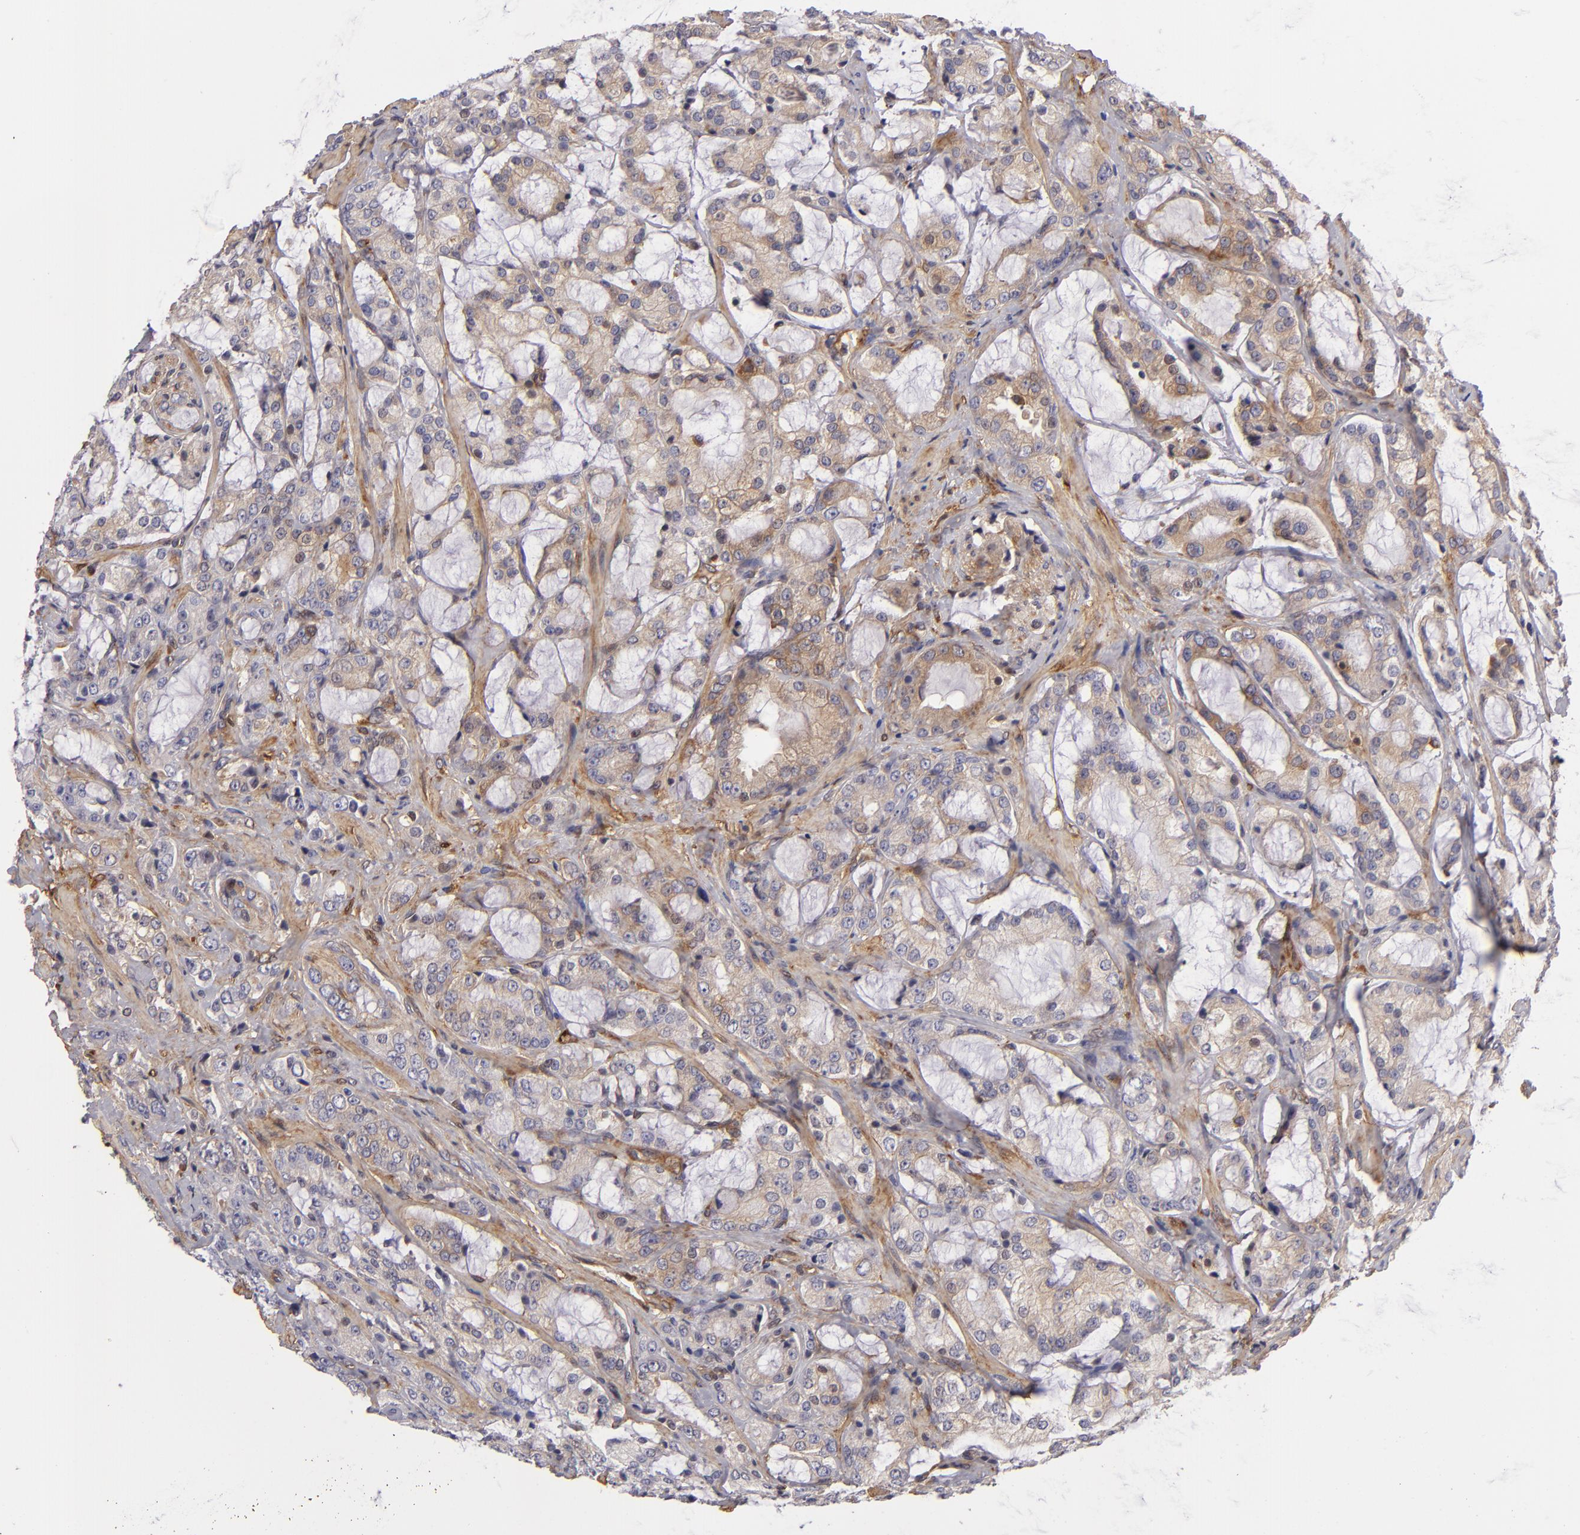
{"staining": {"intensity": "weak", "quantity": ">75%", "location": "cytoplasmic/membranous"}, "tissue": "prostate cancer", "cell_type": "Tumor cells", "image_type": "cancer", "snomed": [{"axis": "morphology", "description": "Adenocarcinoma, Medium grade"}, {"axis": "topography", "description": "Prostate"}], "caption": "Human prostate cancer stained with a brown dye reveals weak cytoplasmic/membranous positive positivity in about >75% of tumor cells.", "gene": "VCL", "patient": {"sex": "male", "age": 70}}